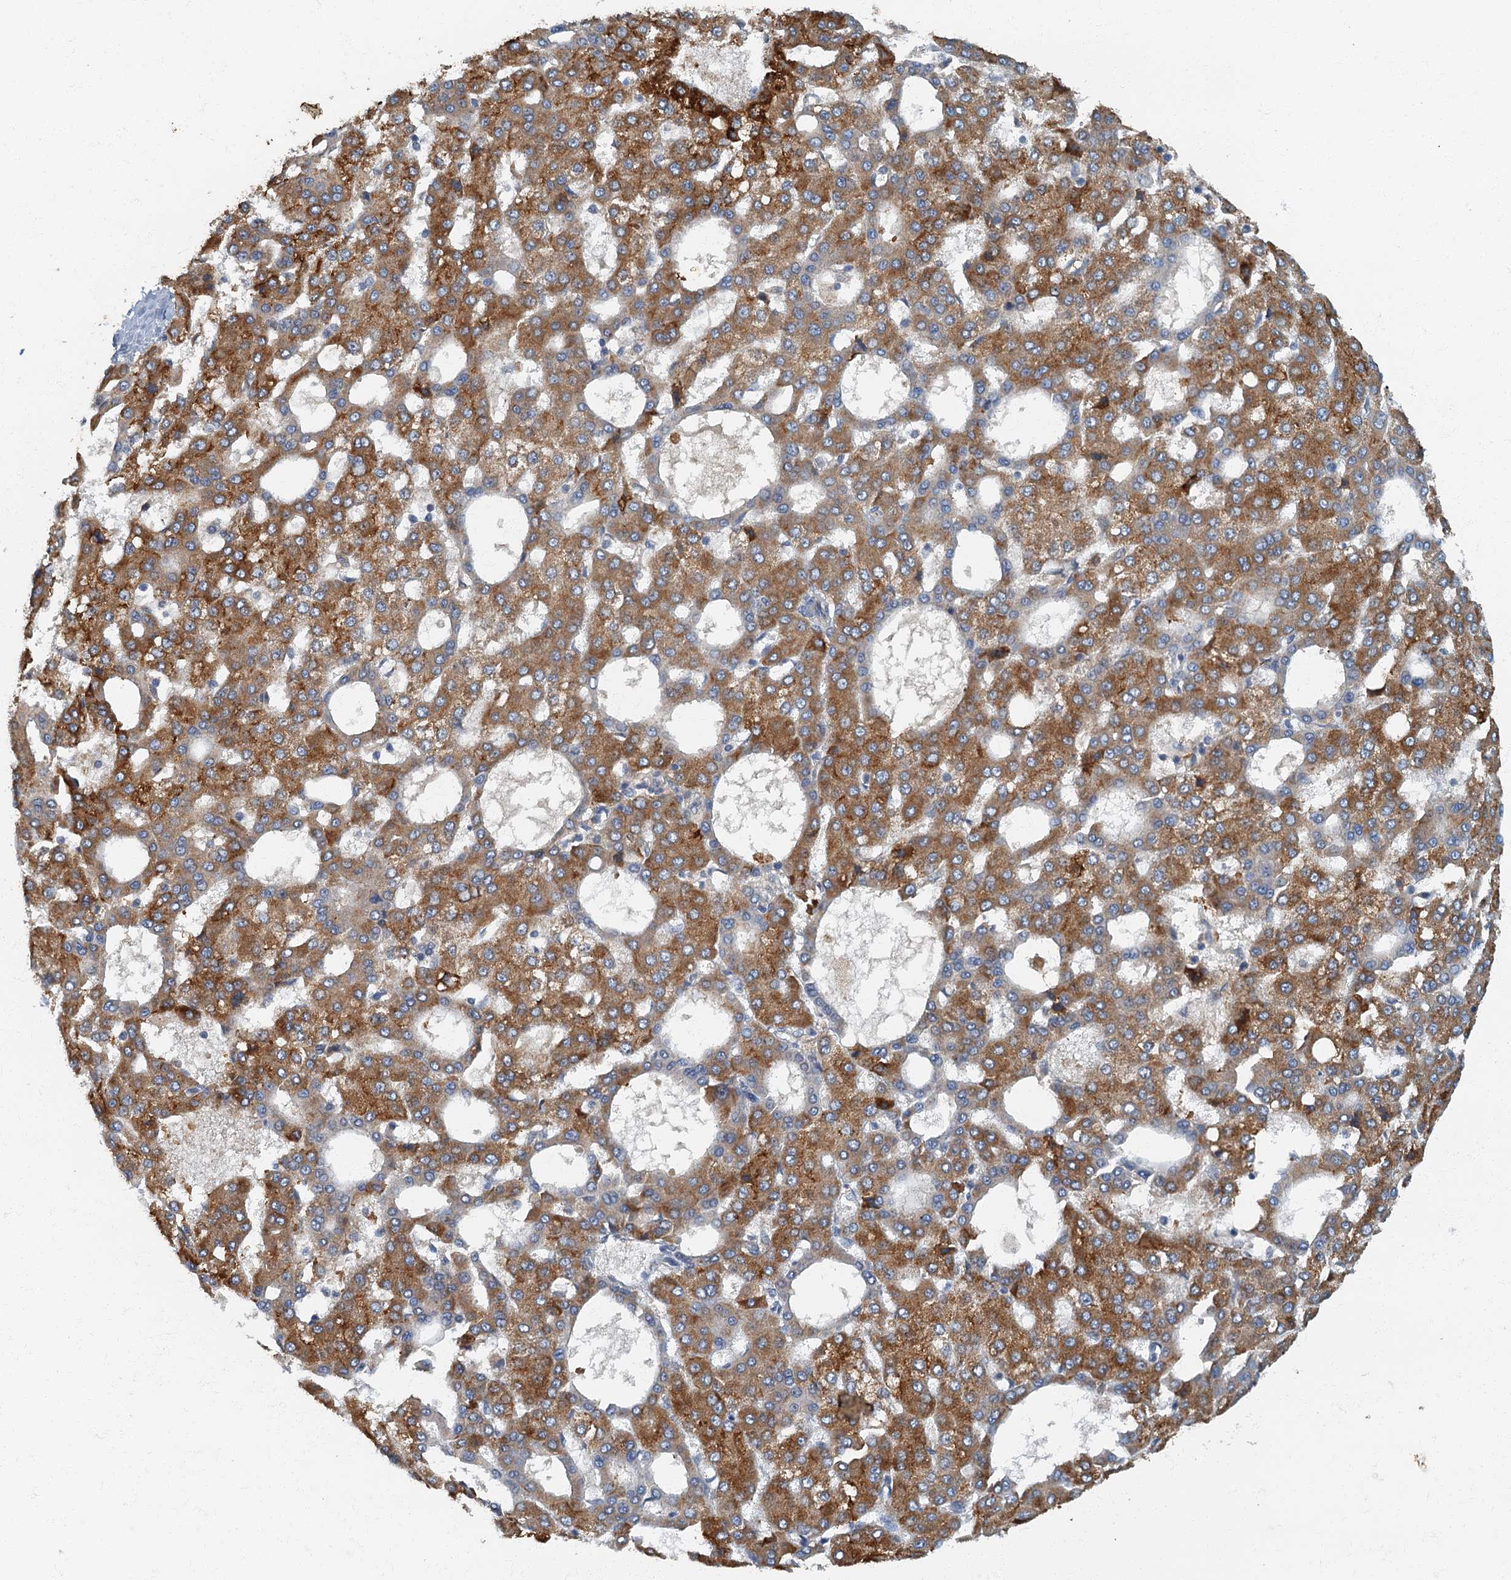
{"staining": {"intensity": "moderate", "quantity": ">75%", "location": "cytoplasmic/membranous"}, "tissue": "liver cancer", "cell_type": "Tumor cells", "image_type": "cancer", "snomed": [{"axis": "morphology", "description": "Carcinoma, Hepatocellular, NOS"}, {"axis": "topography", "description": "Liver"}], "caption": "Liver hepatocellular carcinoma stained for a protein exhibits moderate cytoplasmic/membranous positivity in tumor cells.", "gene": "ARL11", "patient": {"sex": "male", "age": 47}}